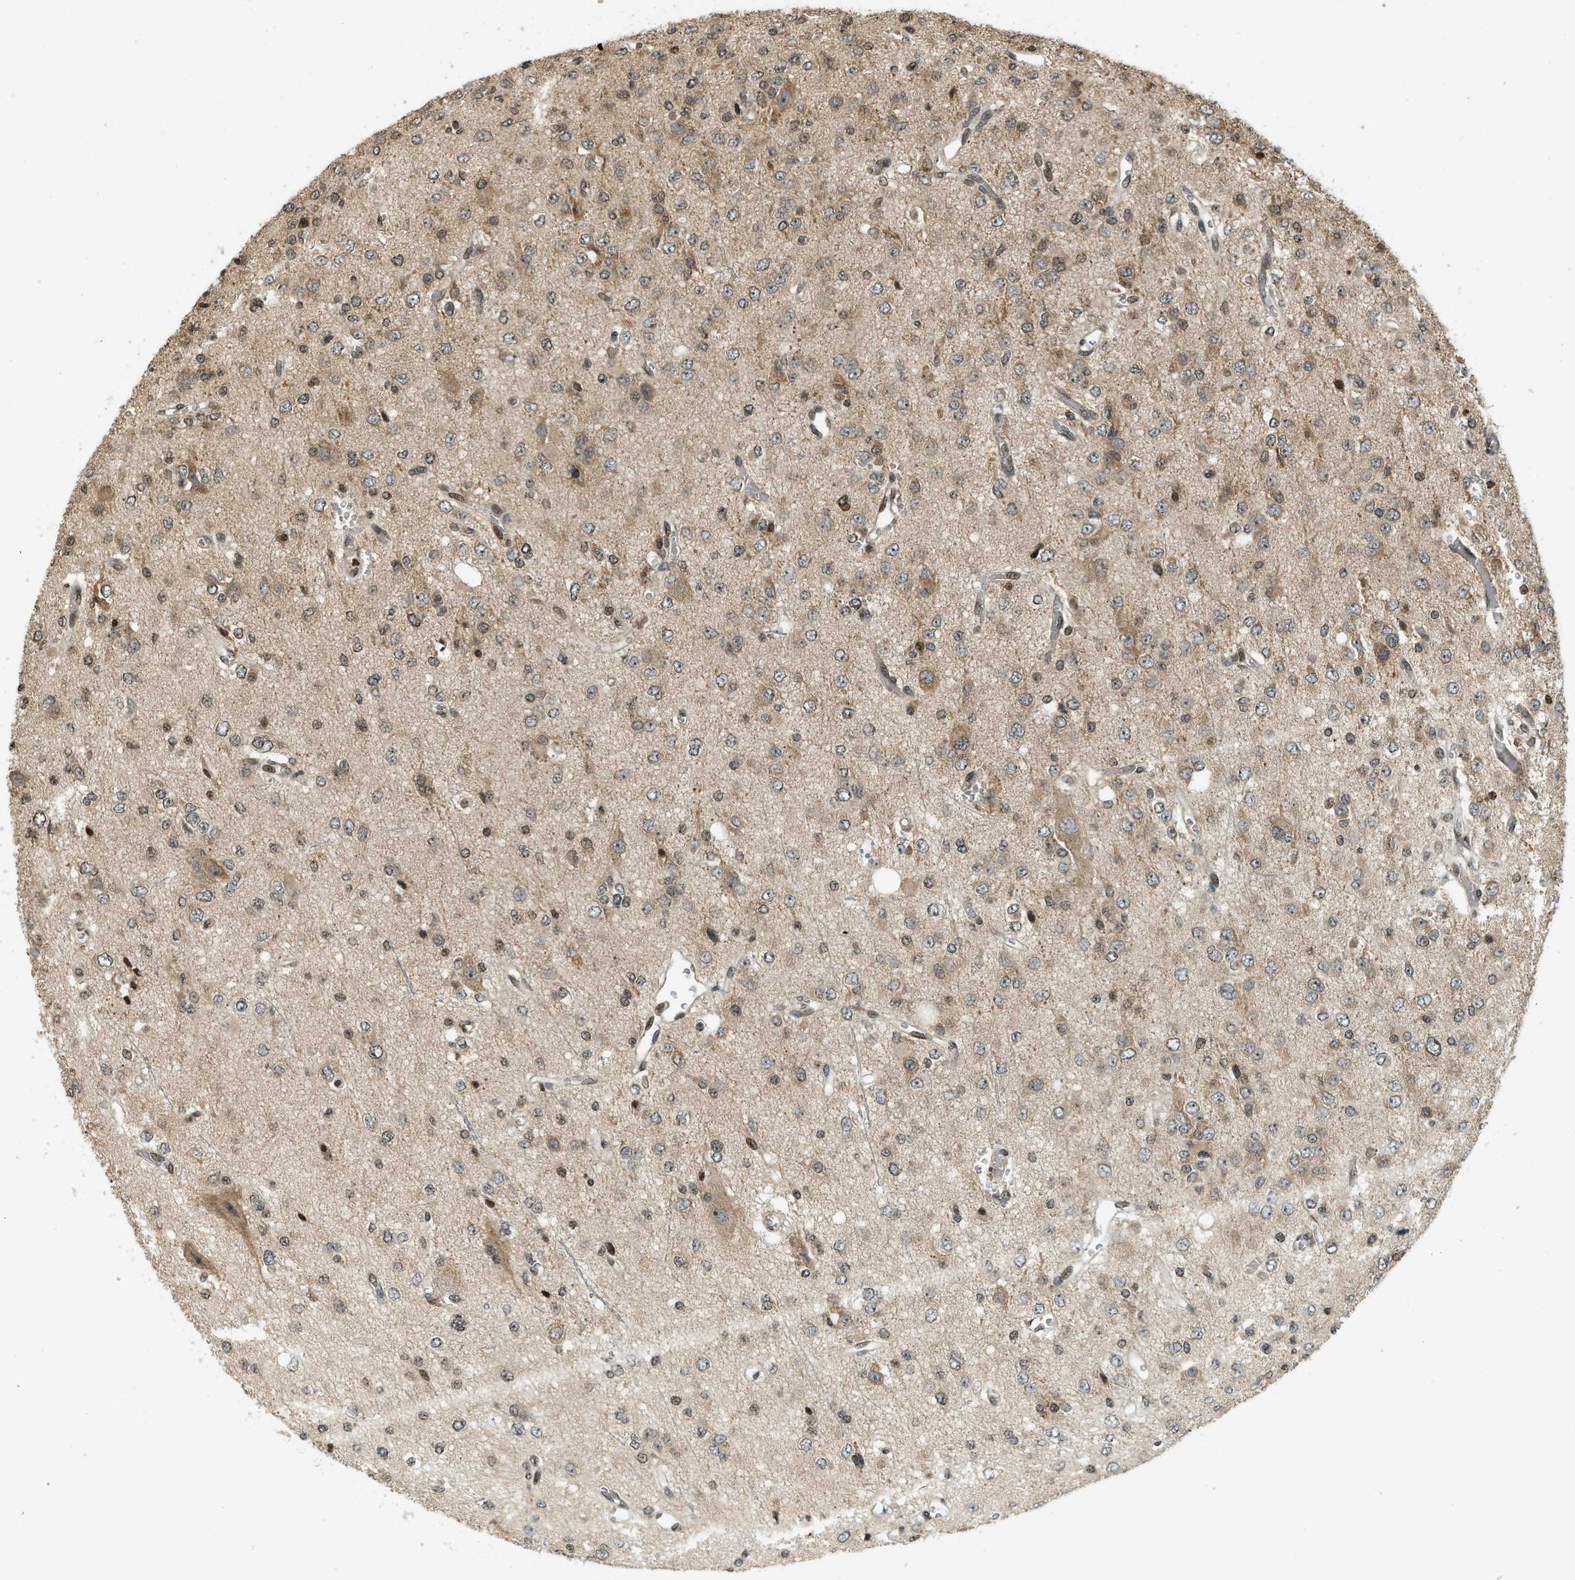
{"staining": {"intensity": "moderate", "quantity": "25%-75%", "location": "nuclear"}, "tissue": "glioma", "cell_type": "Tumor cells", "image_type": "cancer", "snomed": [{"axis": "morphology", "description": "Glioma, malignant, Low grade"}, {"axis": "topography", "description": "Brain"}], "caption": "Approximately 25%-75% of tumor cells in malignant glioma (low-grade) exhibit moderate nuclear protein expression as visualized by brown immunohistochemical staining.", "gene": "SIAH1", "patient": {"sex": "male", "age": 38}}